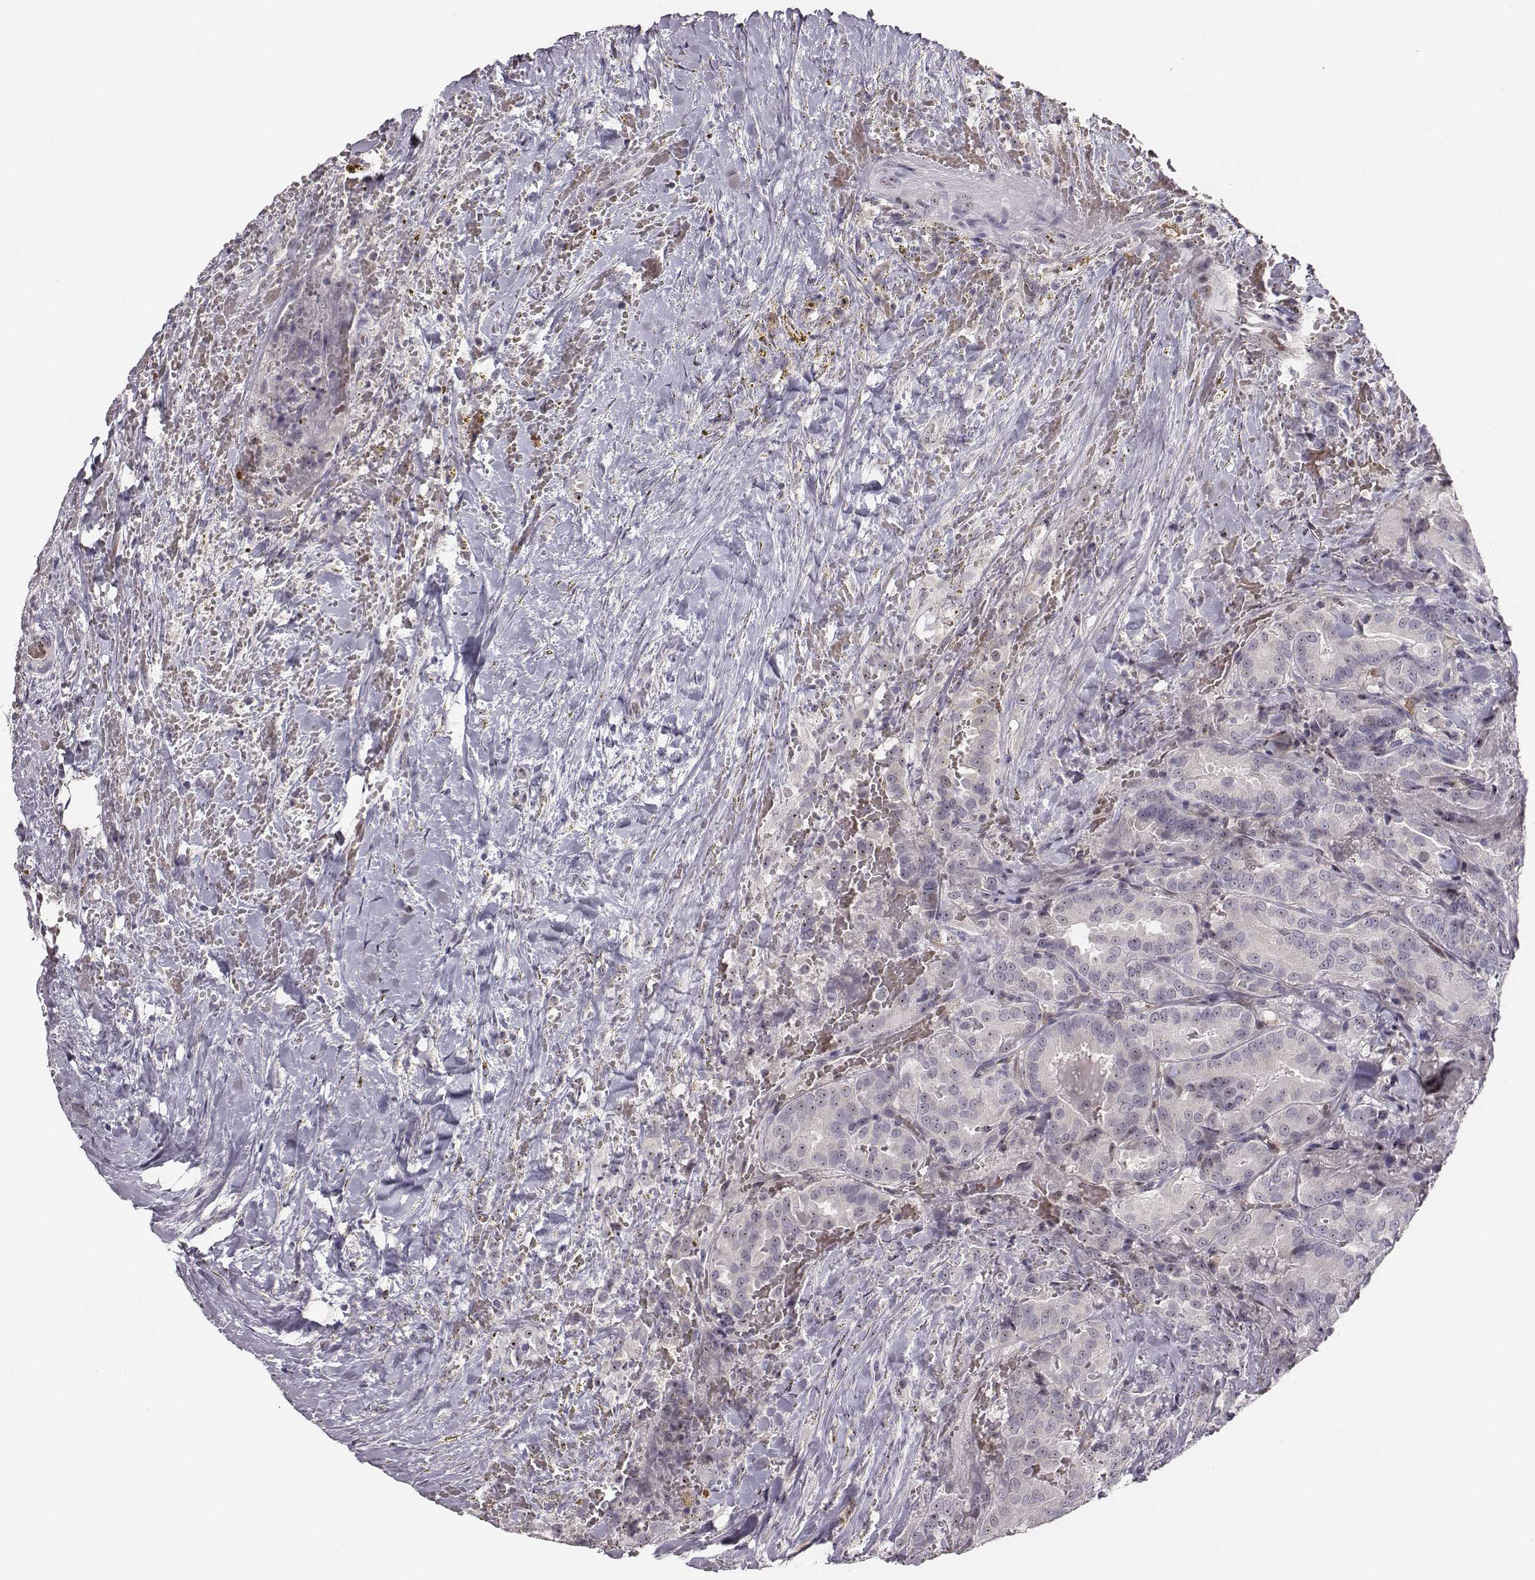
{"staining": {"intensity": "strong", "quantity": "25%-75%", "location": "nuclear"}, "tissue": "thyroid cancer", "cell_type": "Tumor cells", "image_type": "cancer", "snomed": [{"axis": "morphology", "description": "Papillary adenocarcinoma, NOS"}, {"axis": "topography", "description": "Thyroid gland"}], "caption": "Brown immunohistochemical staining in human thyroid cancer exhibits strong nuclear positivity in approximately 25%-75% of tumor cells.", "gene": "NIFK", "patient": {"sex": "male", "age": 61}}